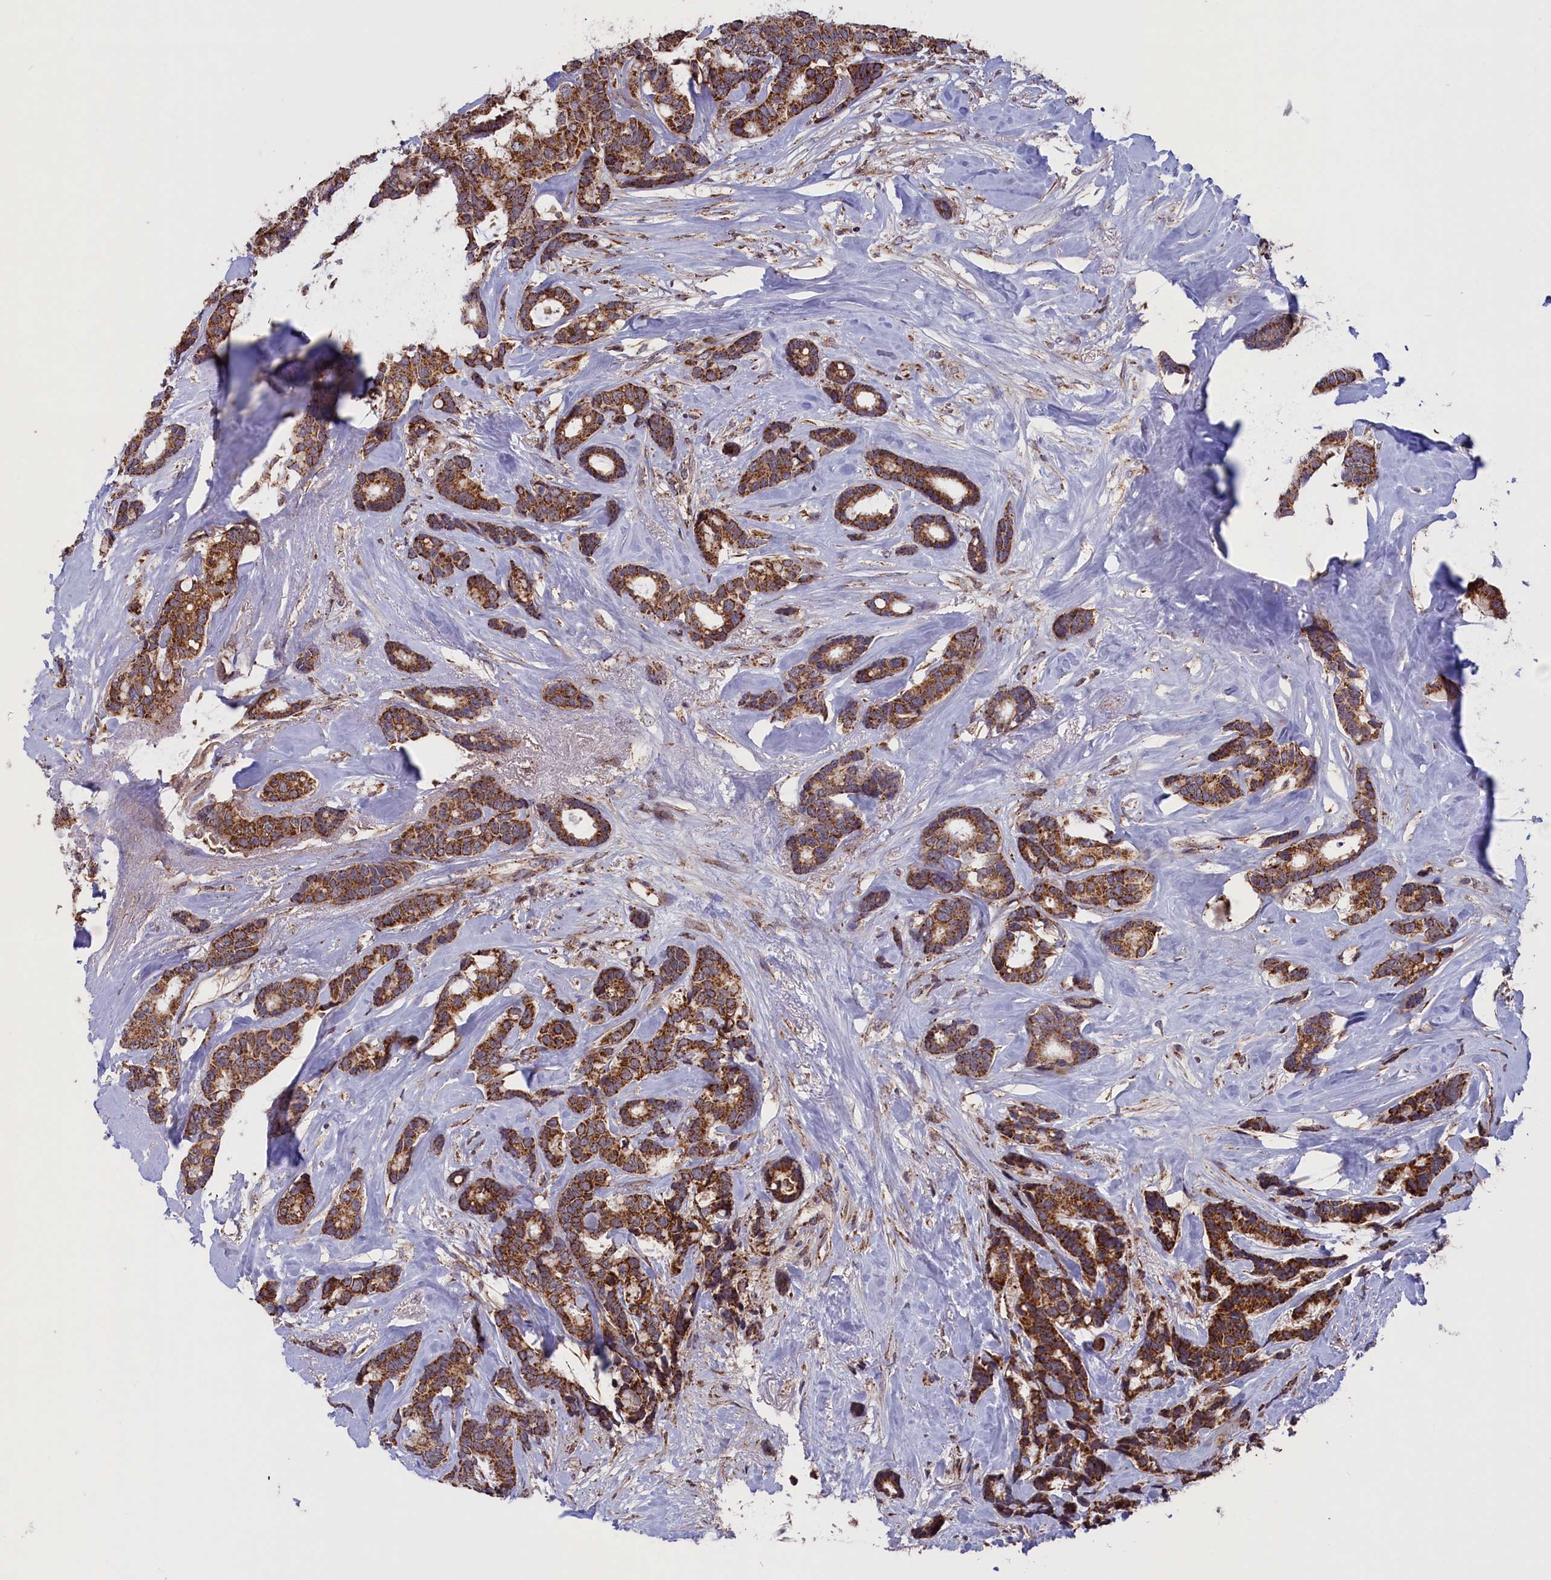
{"staining": {"intensity": "moderate", "quantity": ">75%", "location": "cytoplasmic/membranous"}, "tissue": "breast cancer", "cell_type": "Tumor cells", "image_type": "cancer", "snomed": [{"axis": "morphology", "description": "Duct carcinoma"}, {"axis": "topography", "description": "Breast"}], "caption": "Tumor cells display medium levels of moderate cytoplasmic/membranous staining in about >75% of cells in human infiltrating ductal carcinoma (breast).", "gene": "TIMM44", "patient": {"sex": "female", "age": 87}}